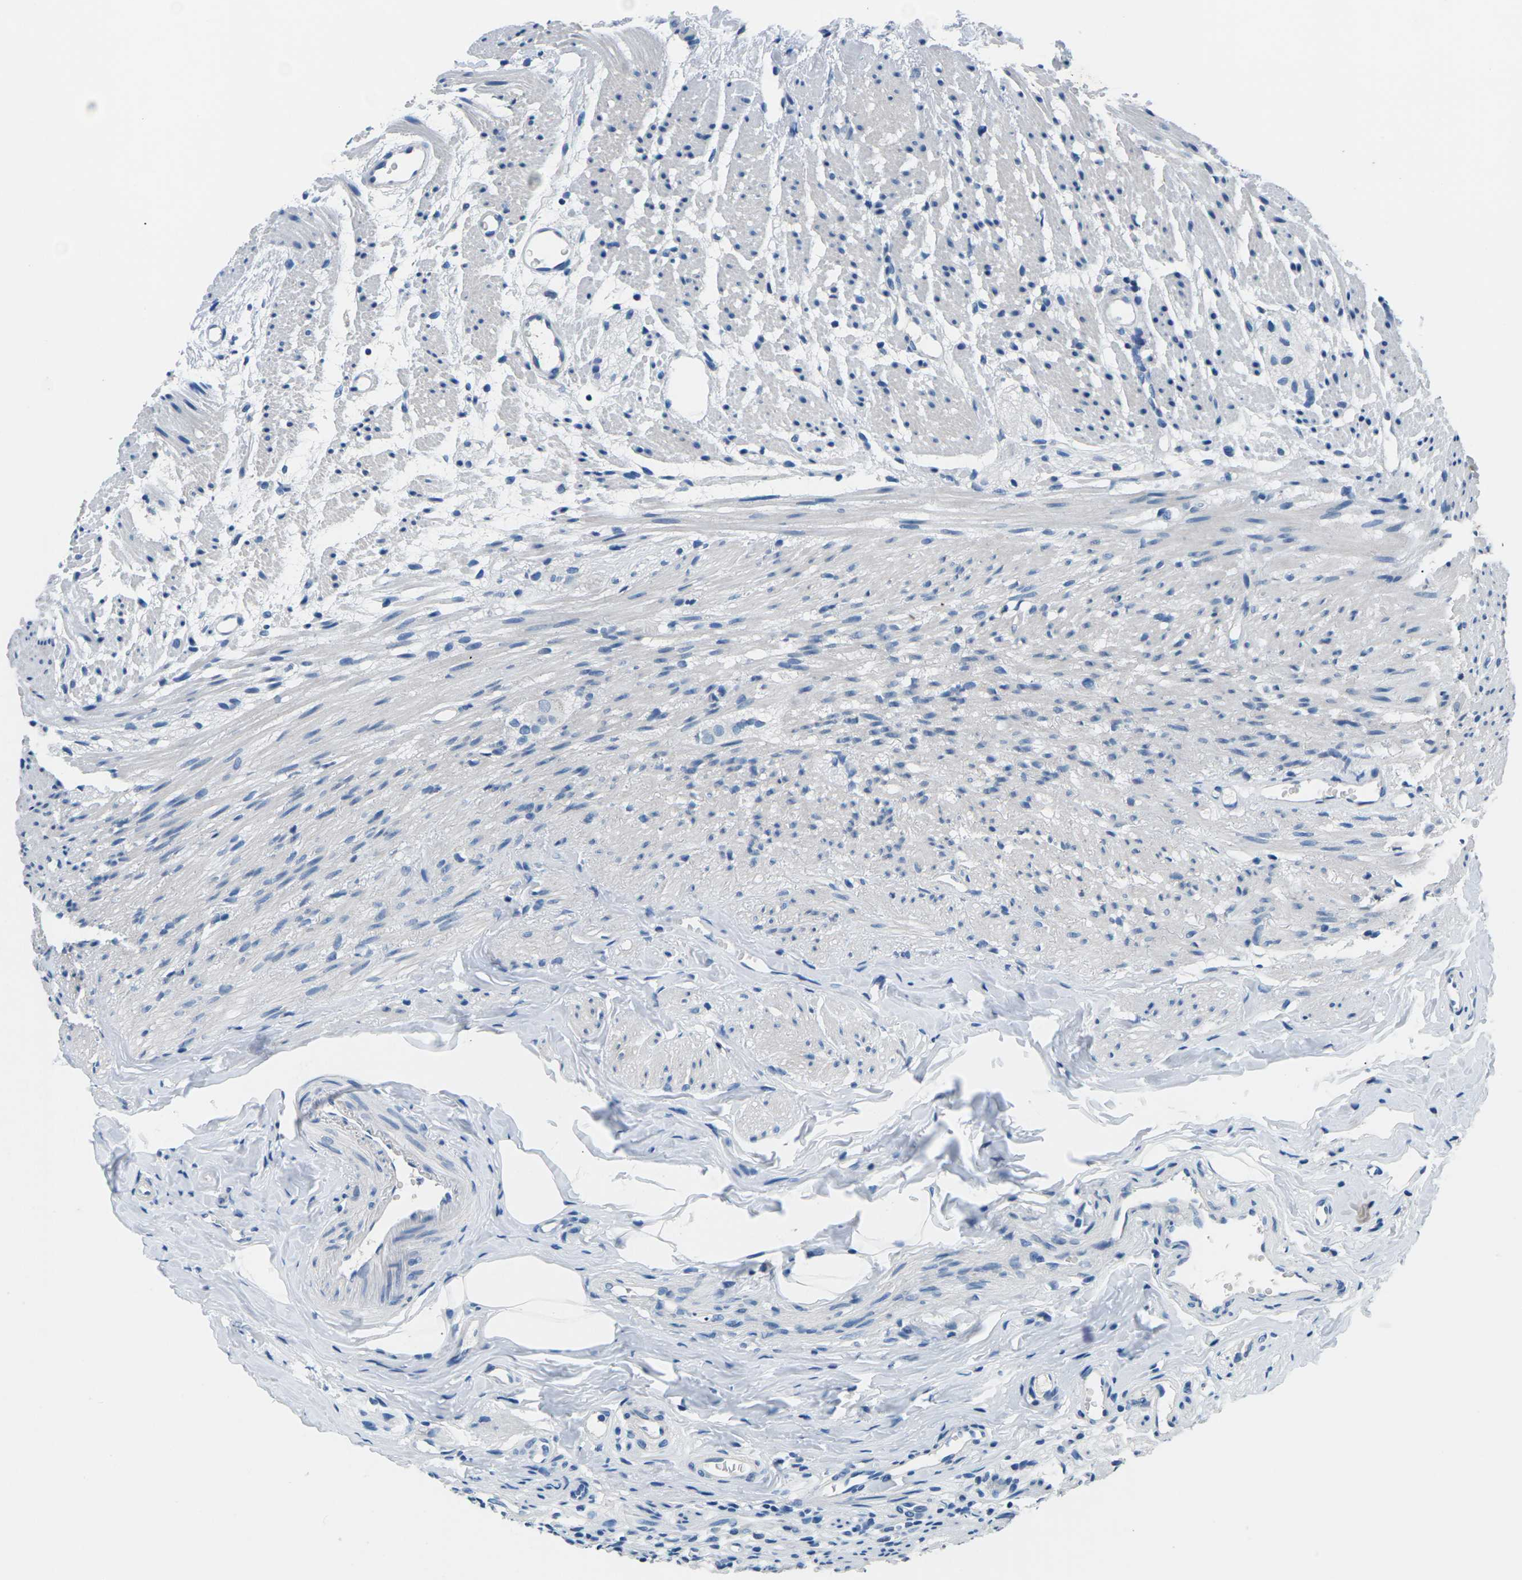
{"staining": {"intensity": "negative", "quantity": "none", "location": "none"}, "tissue": "appendix", "cell_type": "Glandular cells", "image_type": "normal", "snomed": [{"axis": "morphology", "description": "Normal tissue, NOS"}, {"axis": "topography", "description": "Appendix"}], "caption": "This is an IHC image of benign human appendix. There is no expression in glandular cells.", "gene": "UMOD", "patient": {"sex": "female", "age": 77}}